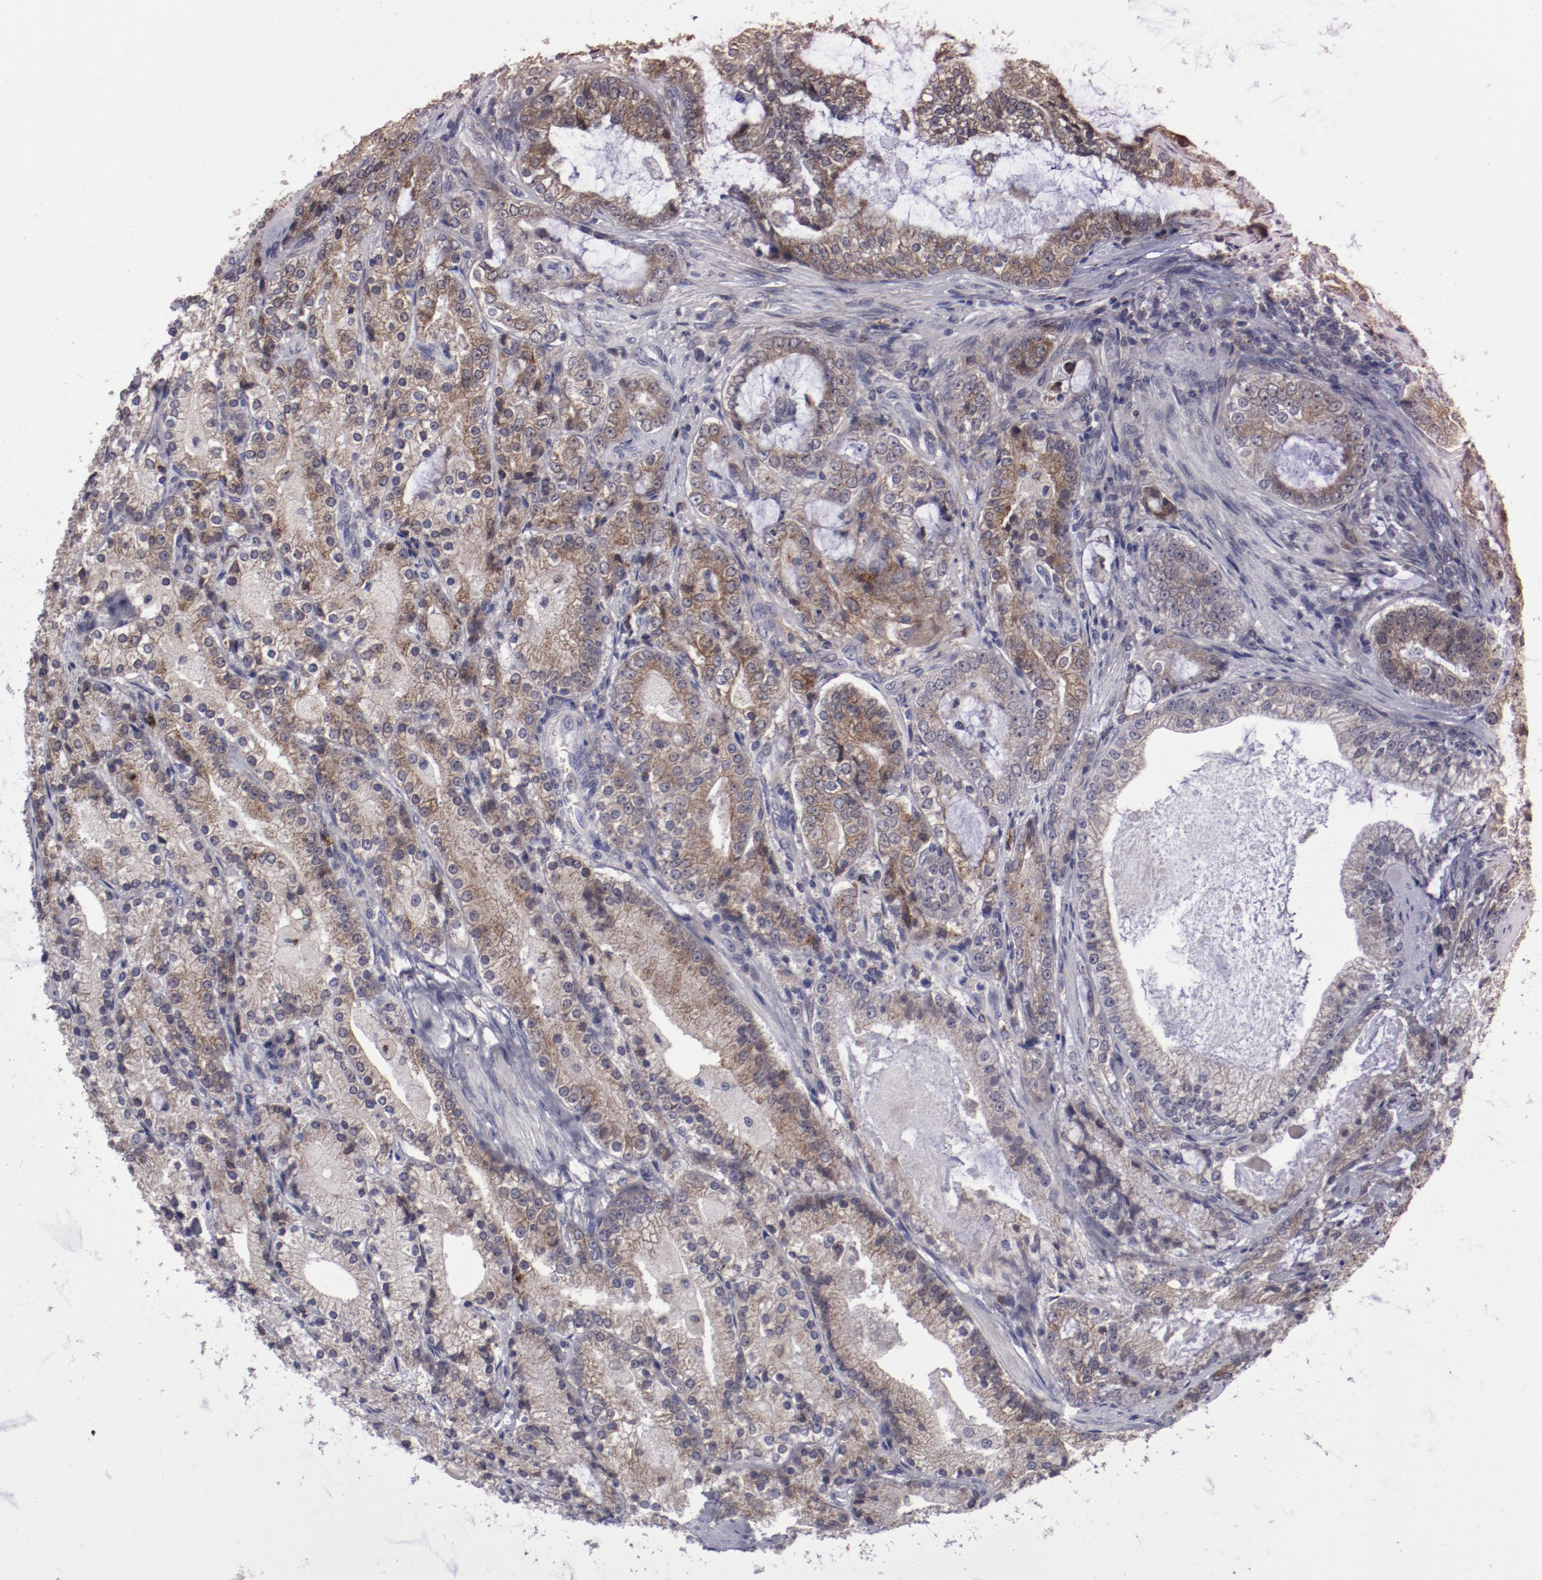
{"staining": {"intensity": "moderate", "quantity": ">75%", "location": "cytoplasmic/membranous"}, "tissue": "prostate cancer", "cell_type": "Tumor cells", "image_type": "cancer", "snomed": [{"axis": "morphology", "description": "Adenocarcinoma, High grade"}, {"axis": "topography", "description": "Prostate"}], "caption": "Protein staining by immunohistochemistry (IHC) shows moderate cytoplasmic/membranous expression in approximately >75% of tumor cells in prostate cancer (high-grade adenocarcinoma).", "gene": "IL12A", "patient": {"sex": "male", "age": 63}}